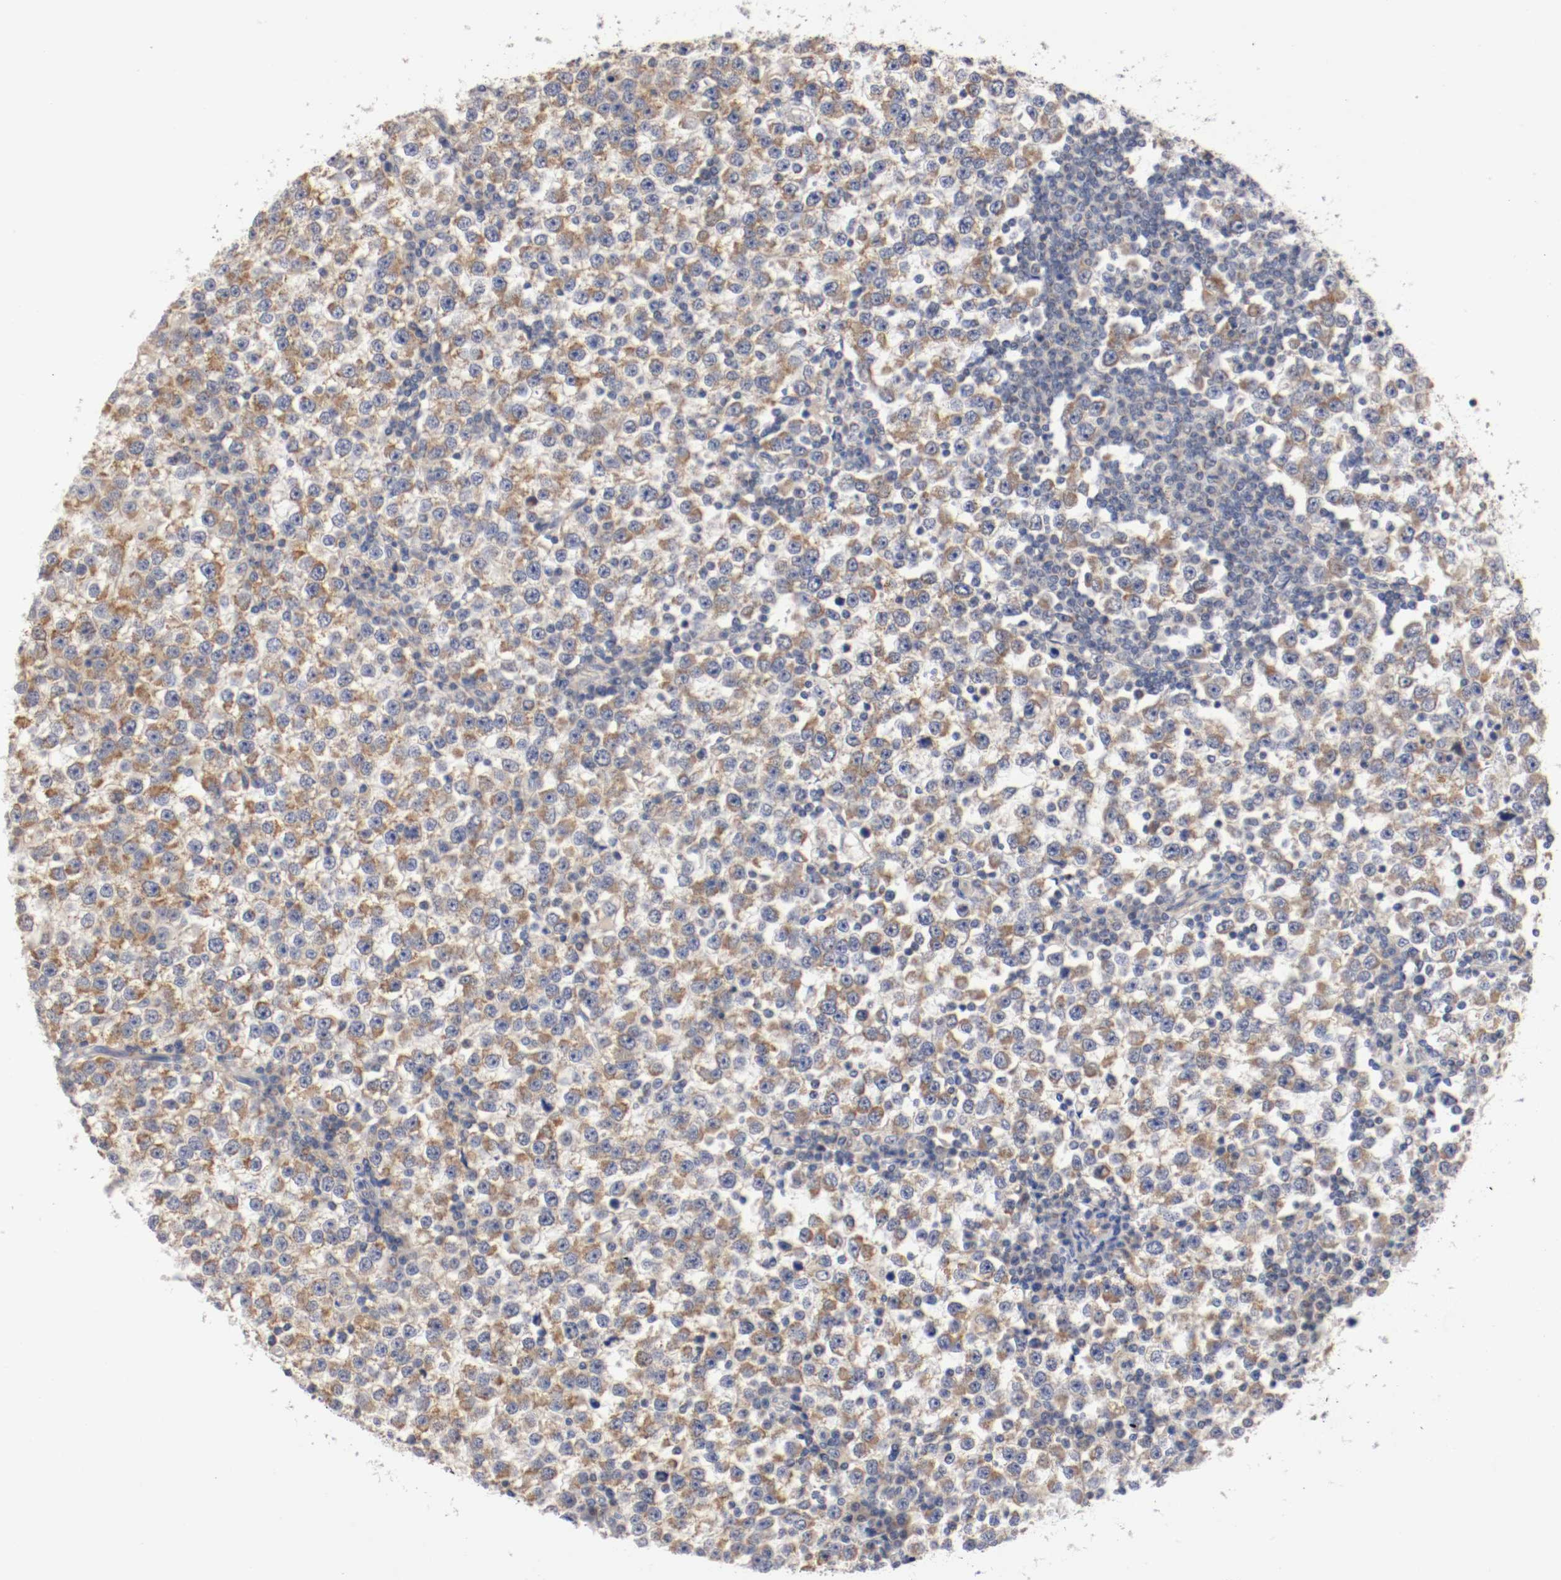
{"staining": {"intensity": "weak", "quantity": "25%-75%", "location": "cytoplasmic/membranous"}, "tissue": "testis cancer", "cell_type": "Tumor cells", "image_type": "cancer", "snomed": [{"axis": "morphology", "description": "Seminoma, NOS"}, {"axis": "topography", "description": "Testis"}], "caption": "Testis seminoma was stained to show a protein in brown. There is low levels of weak cytoplasmic/membranous positivity in approximately 25%-75% of tumor cells.", "gene": "PCSK6", "patient": {"sex": "male", "age": 65}}